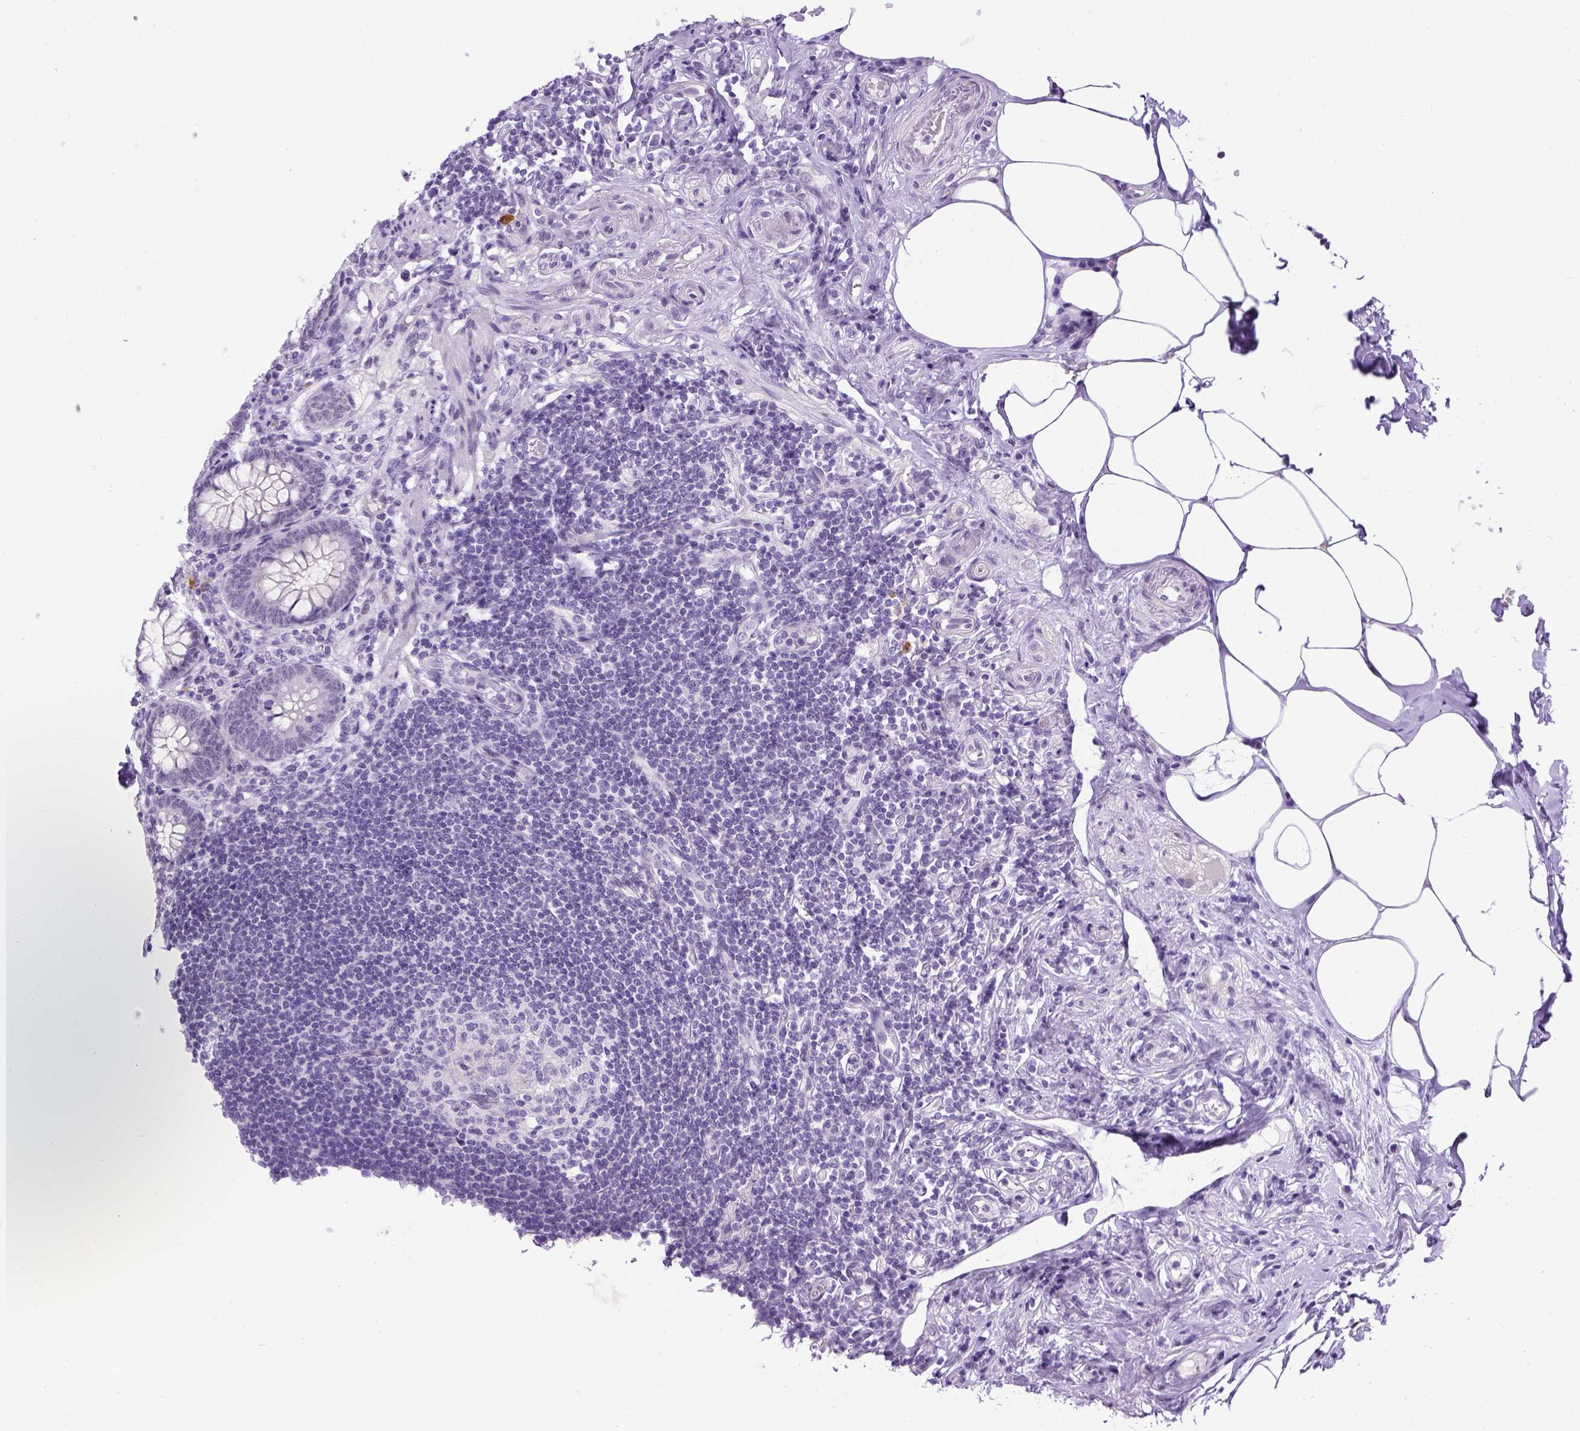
{"staining": {"intensity": "negative", "quantity": "none", "location": "none"}, "tissue": "appendix", "cell_type": "Glandular cells", "image_type": "normal", "snomed": [{"axis": "morphology", "description": "Normal tissue, NOS"}, {"axis": "topography", "description": "Appendix"}], "caption": "A high-resolution micrograph shows IHC staining of normal appendix, which exhibits no significant positivity in glandular cells.", "gene": "FAM184B", "patient": {"sex": "female", "age": 57}}